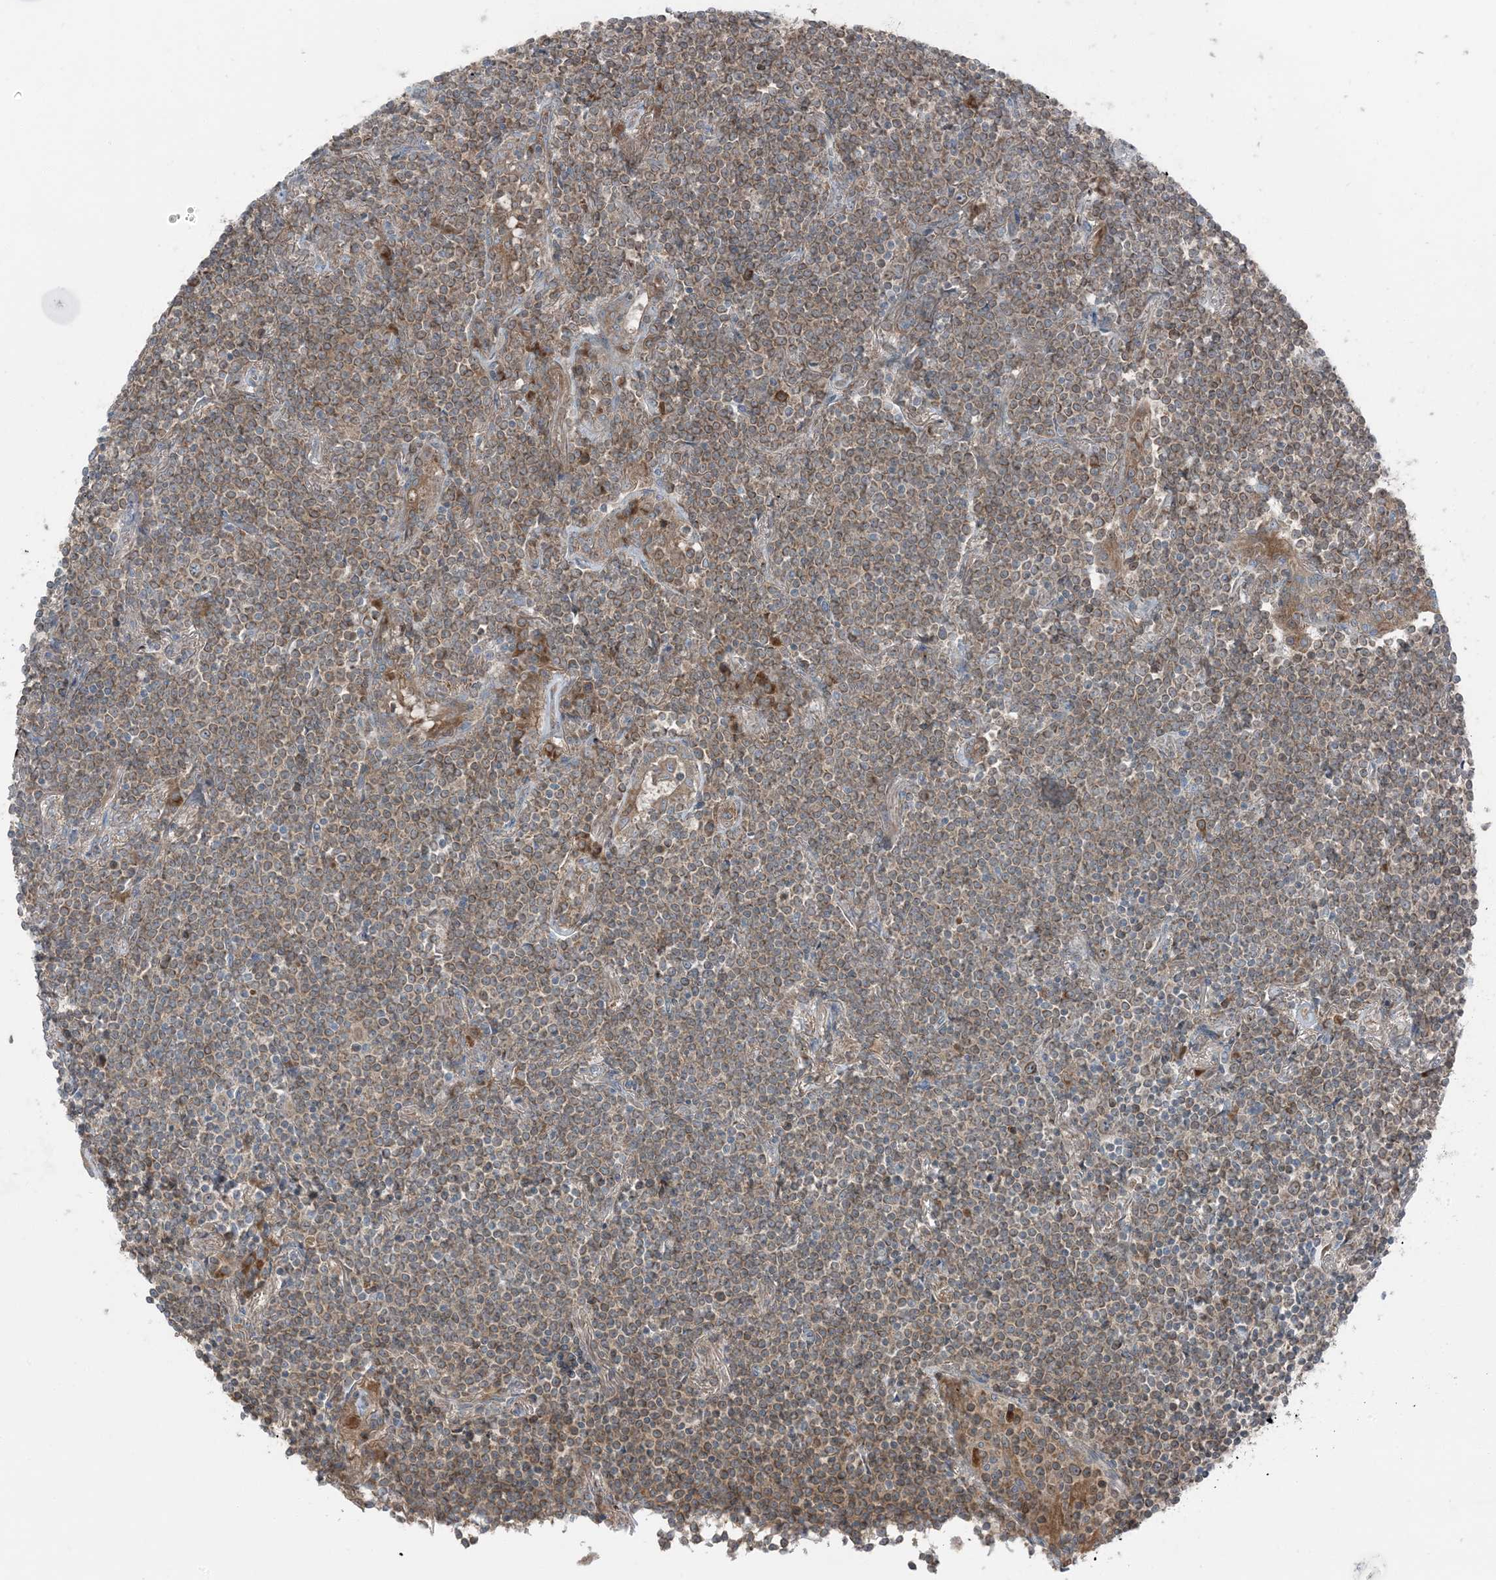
{"staining": {"intensity": "moderate", "quantity": ">75%", "location": "cytoplasmic/membranous"}, "tissue": "lymphoma", "cell_type": "Tumor cells", "image_type": "cancer", "snomed": [{"axis": "morphology", "description": "Malignant lymphoma, non-Hodgkin's type, Low grade"}, {"axis": "topography", "description": "Lung"}], "caption": "Human low-grade malignant lymphoma, non-Hodgkin's type stained with a protein marker displays moderate staining in tumor cells.", "gene": "RAB3GAP1", "patient": {"sex": "female", "age": 71}}